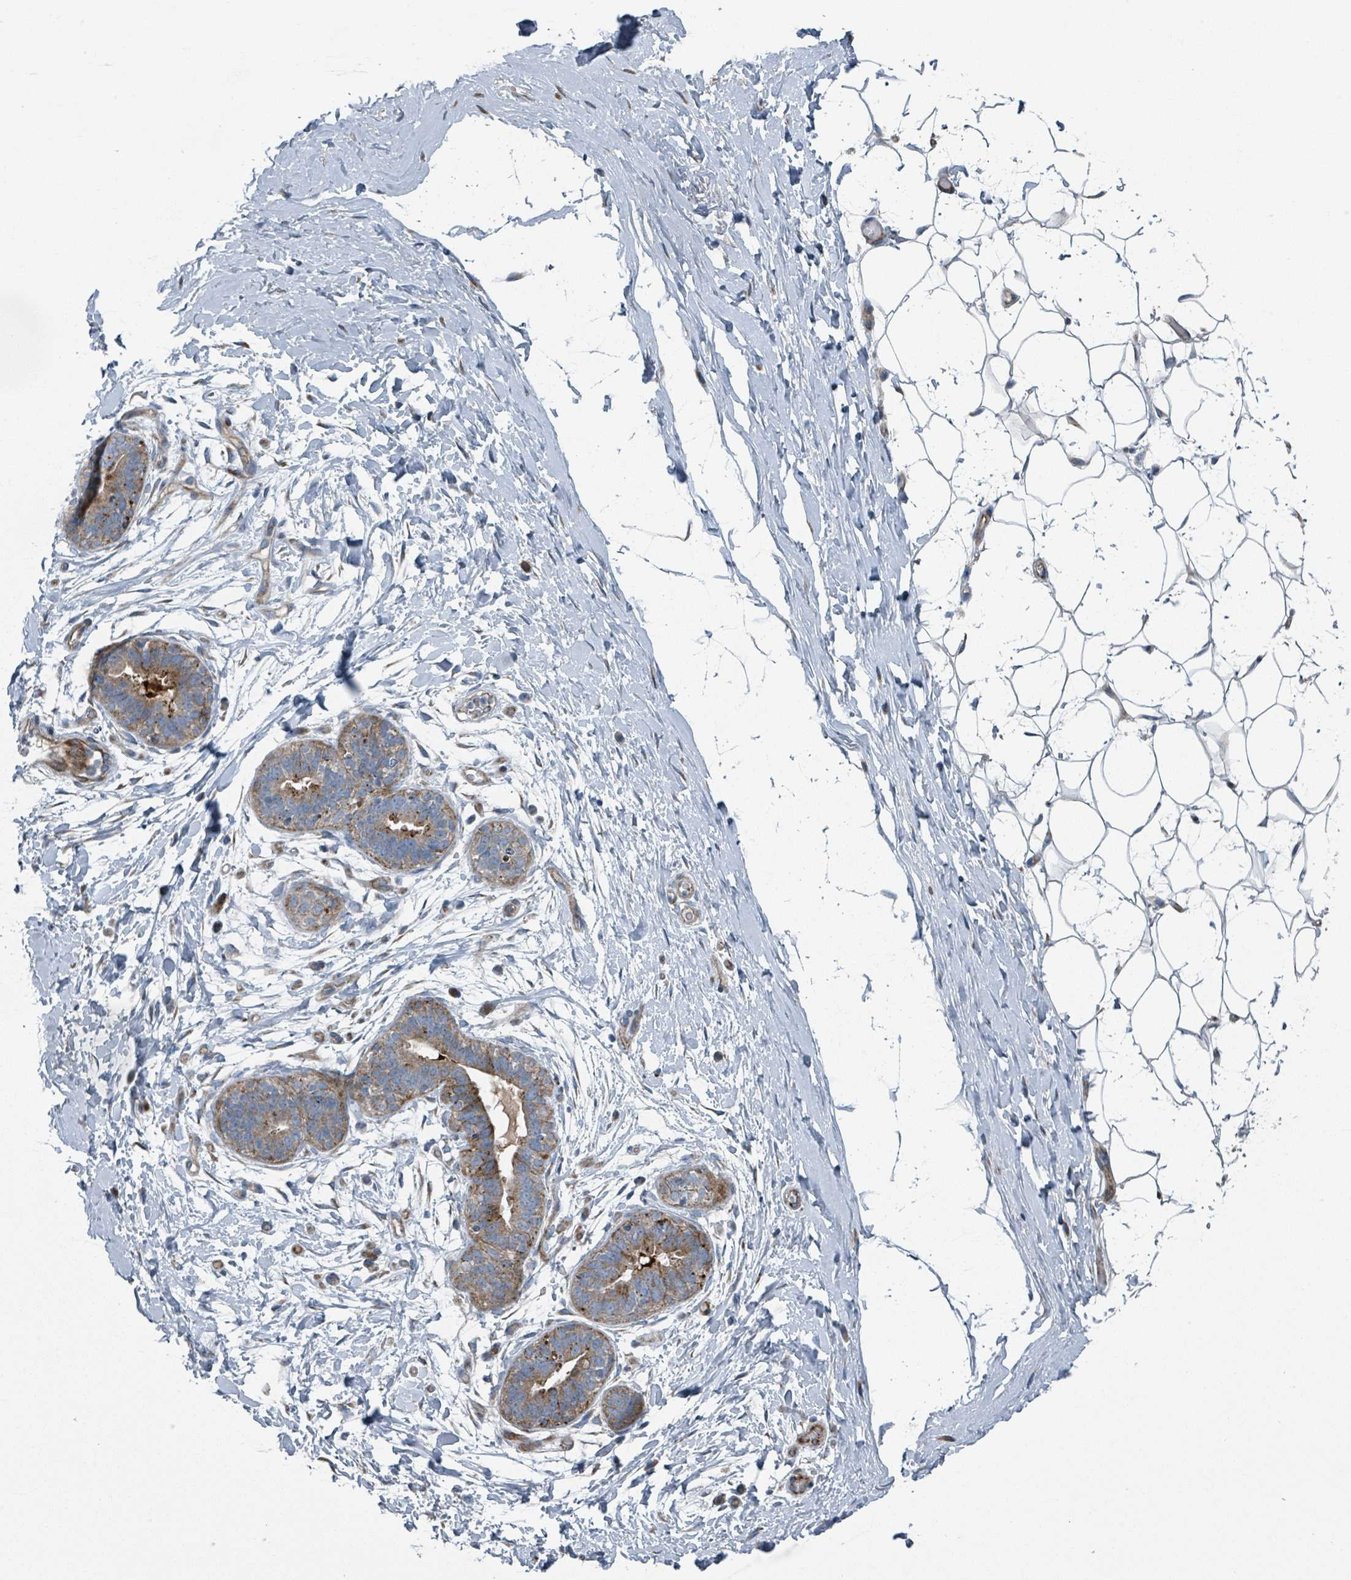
{"staining": {"intensity": "negative", "quantity": "none", "location": "none"}, "tissue": "adipose tissue", "cell_type": "Adipocytes", "image_type": "normal", "snomed": [{"axis": "morphology", "description": "Normal tissue, NOS"}, {"axis": "topography", "description": "Breast"}], "caption": "Histopathology image shows no protein staining in adipocytes of benign adipose tissue.", "gene": "DIPK2A", "patient": {"sex": "female", "age": 26}}